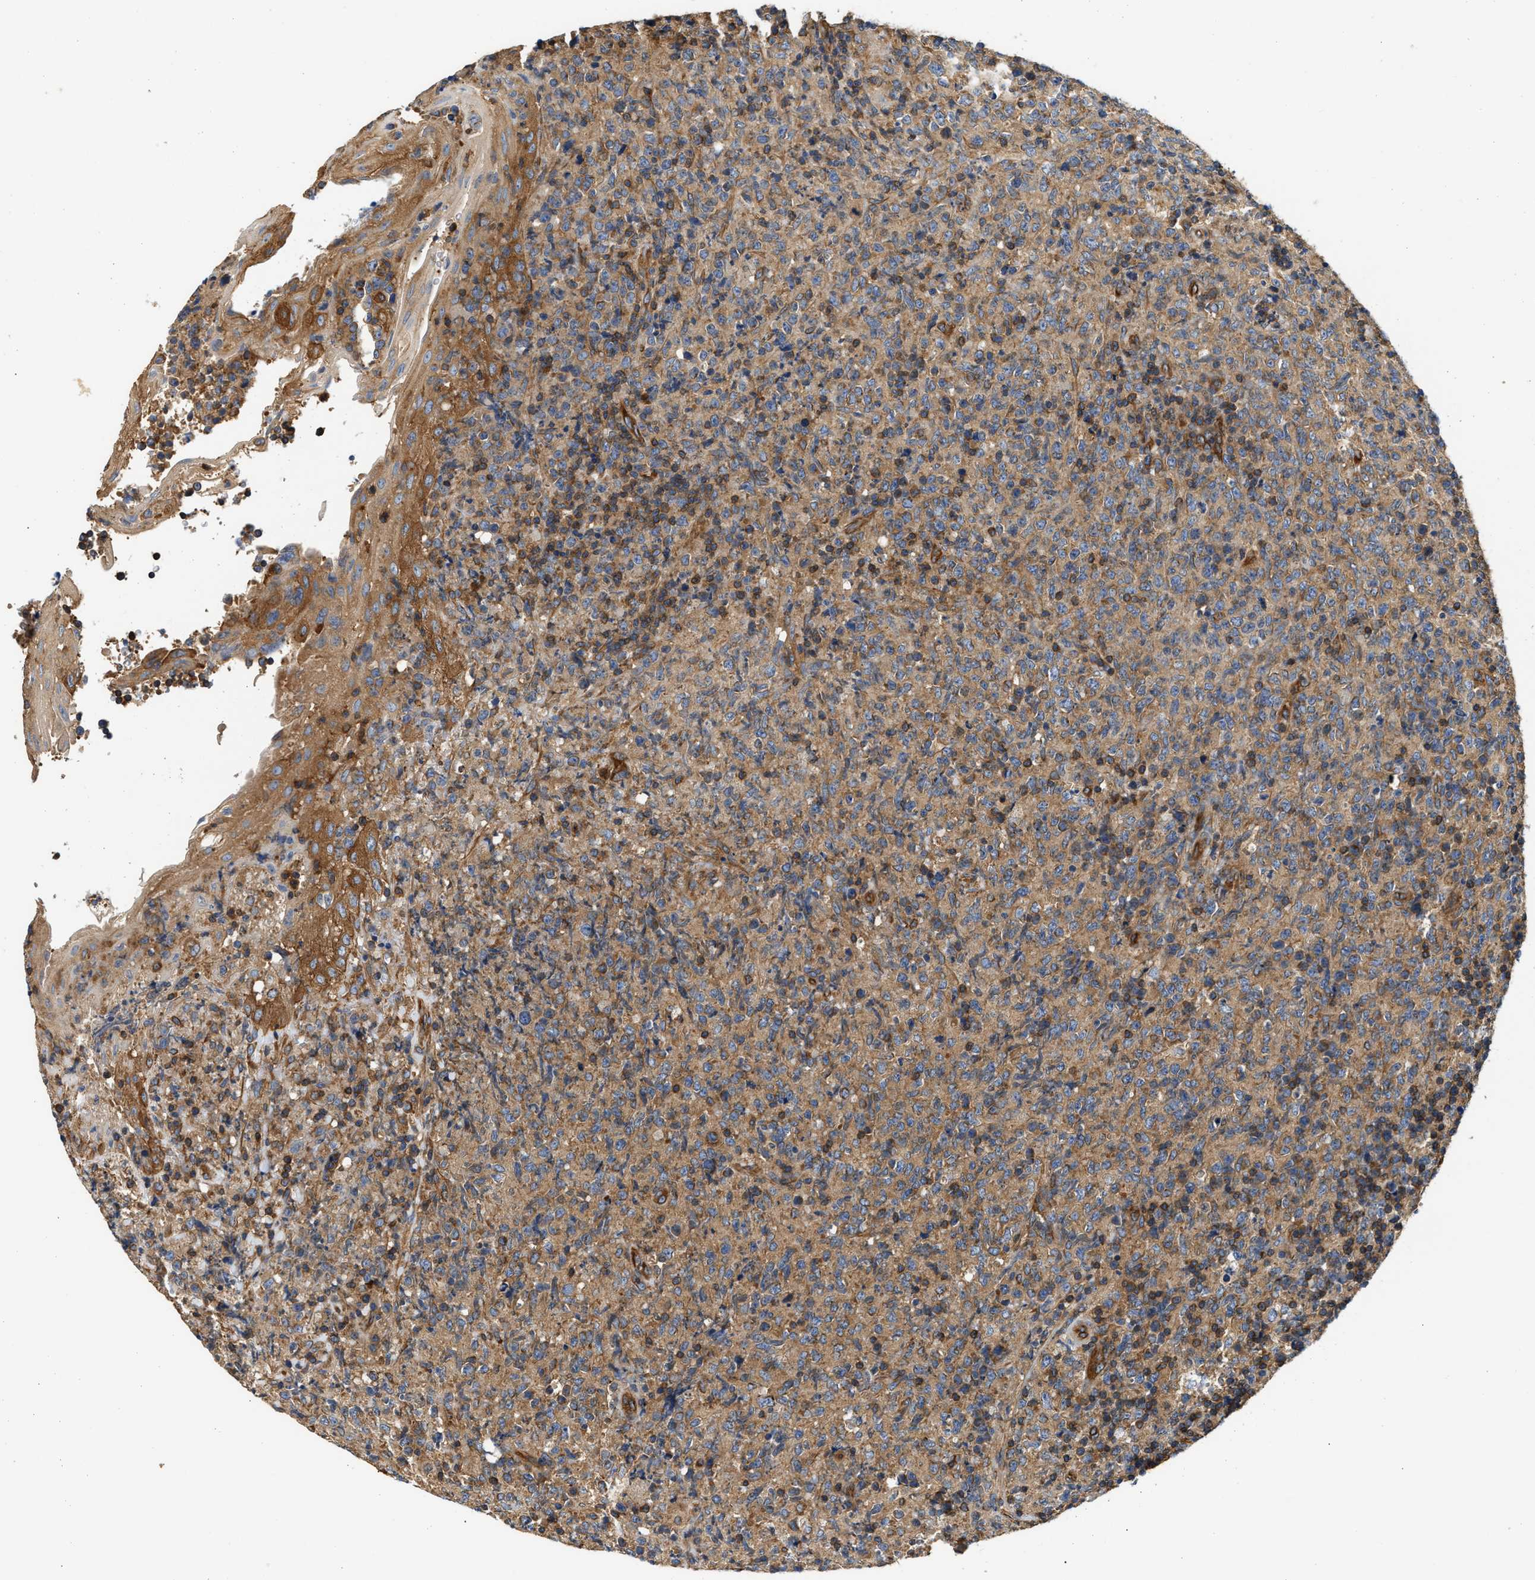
{"staining": {"intensity": "moderate", "quantity": ">75%", "location": "cytoplasmic/membranous"}, "tissue": "lymphoma", "cell_type": "Tumor cells", "image_type": "cancer", "snomed": [{"axis": "morphology", "description": "Malignant lymphoma, non-Hodgkin's type, High grade"}, {"axis": "topography", "description": "Tonsil"}], "caption": "A brown stain highlights moderate cytoplasmic/membranous expression of a protein in malignant lymphoma, non-Hodgkin's type (high-grade) tumor cells. The protein is shown in brown color, while the nuclei are stained blue.", "gene": "SAMD9L", "patient": {"sex": "female", "age": 36}}